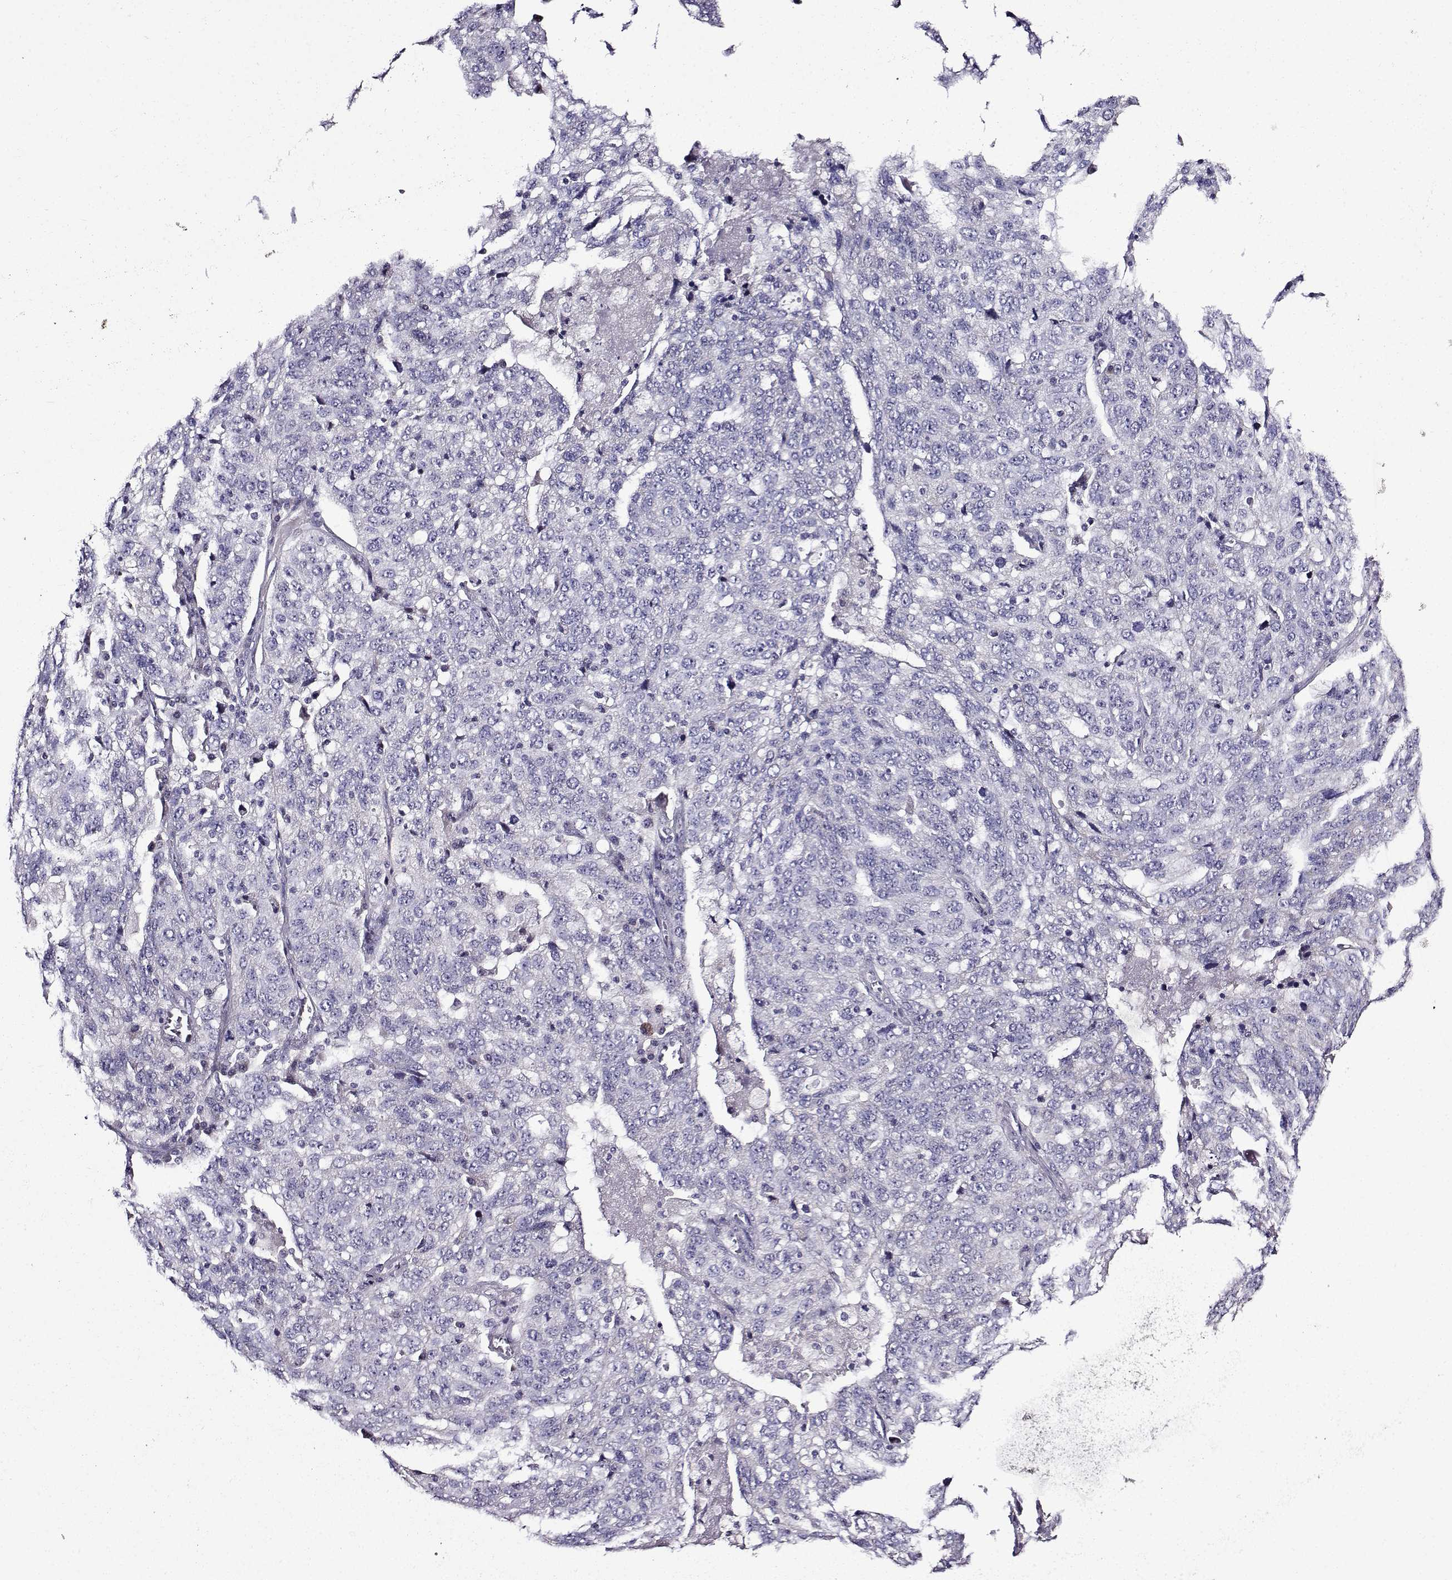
{"staining": {"intensity": "negative", "quantity": "none", "location": "none"}, "tissue": "ovarian cancer", "cell_type": "Tumor cells", "image_type": "cancer", "snomed": [{"axis": "morphology", "description": "Cystadenocarcinoma, serous, NOS"}, {"axis": "topography", "description": "Ovary"}], "caption": "The image demonstrates no significant staining in tumor cells of ovarian serous cystadenocarcinoma.", "gene": "TMEM266", "patient": {"sex": "female", "age": 71}}